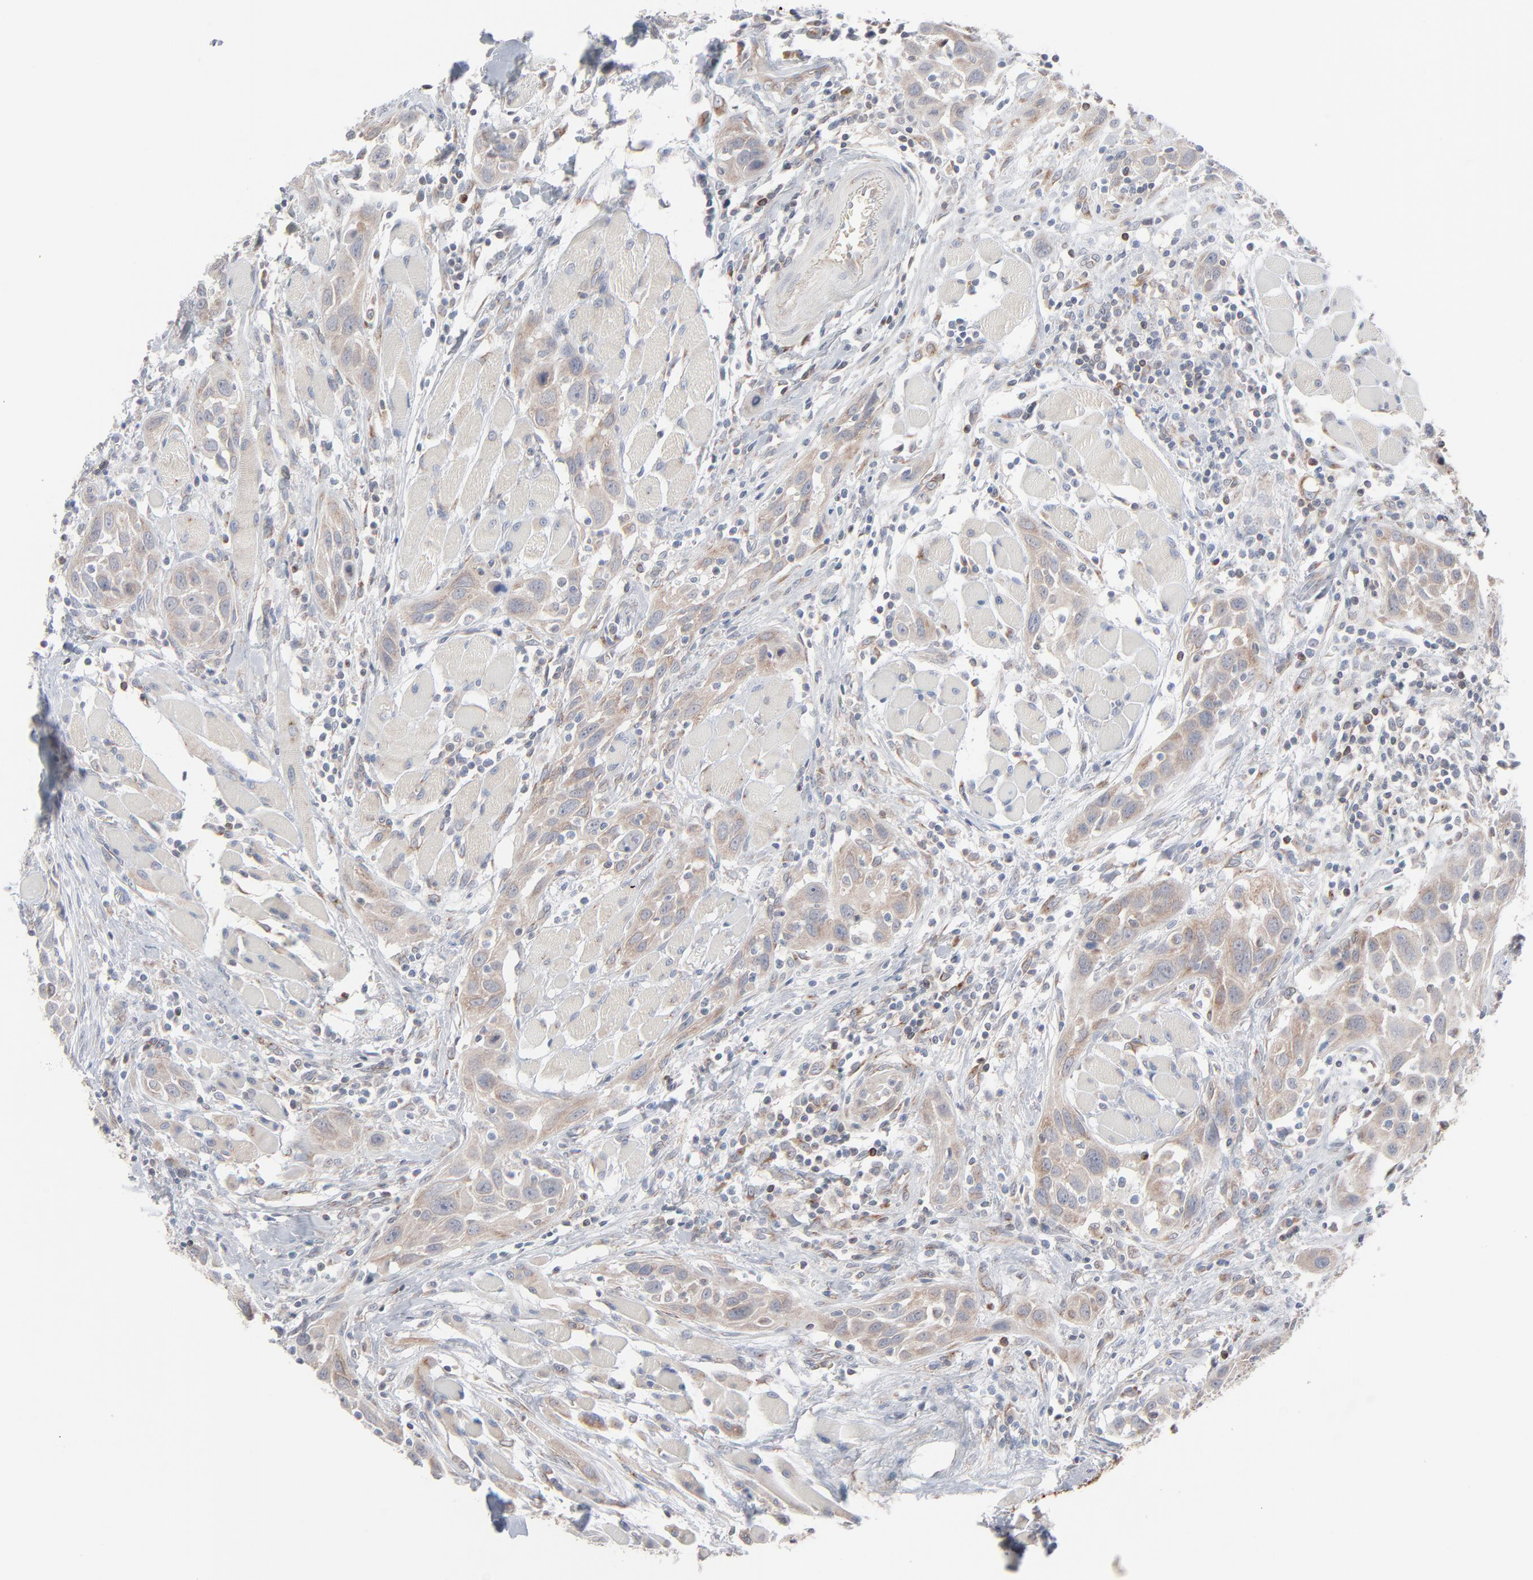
{"staining": {"intensity": "weak", "quantity": ">75%", "location": "cytoplasmic/membranous"}, "tissue": "head and neck cancer", "cell_type": "Tumor cells", "image_type": "cancer", "snomed": [{"axis": "morphology", "description": "Squamous cell carcinoma, NOS"}, {"axis": "topography", "description": "Oral tissue"}, {"axis": "topography", "description": "Head-Neck"}], "caption": "Protein analysis of squamous cell carcinoma (head and neck) tissue displays weak cytoplasmic/membranous expression in about >75% of tumor cells.", "gene": "KDSR", "patient": {"sex": "female", "age": 50}}